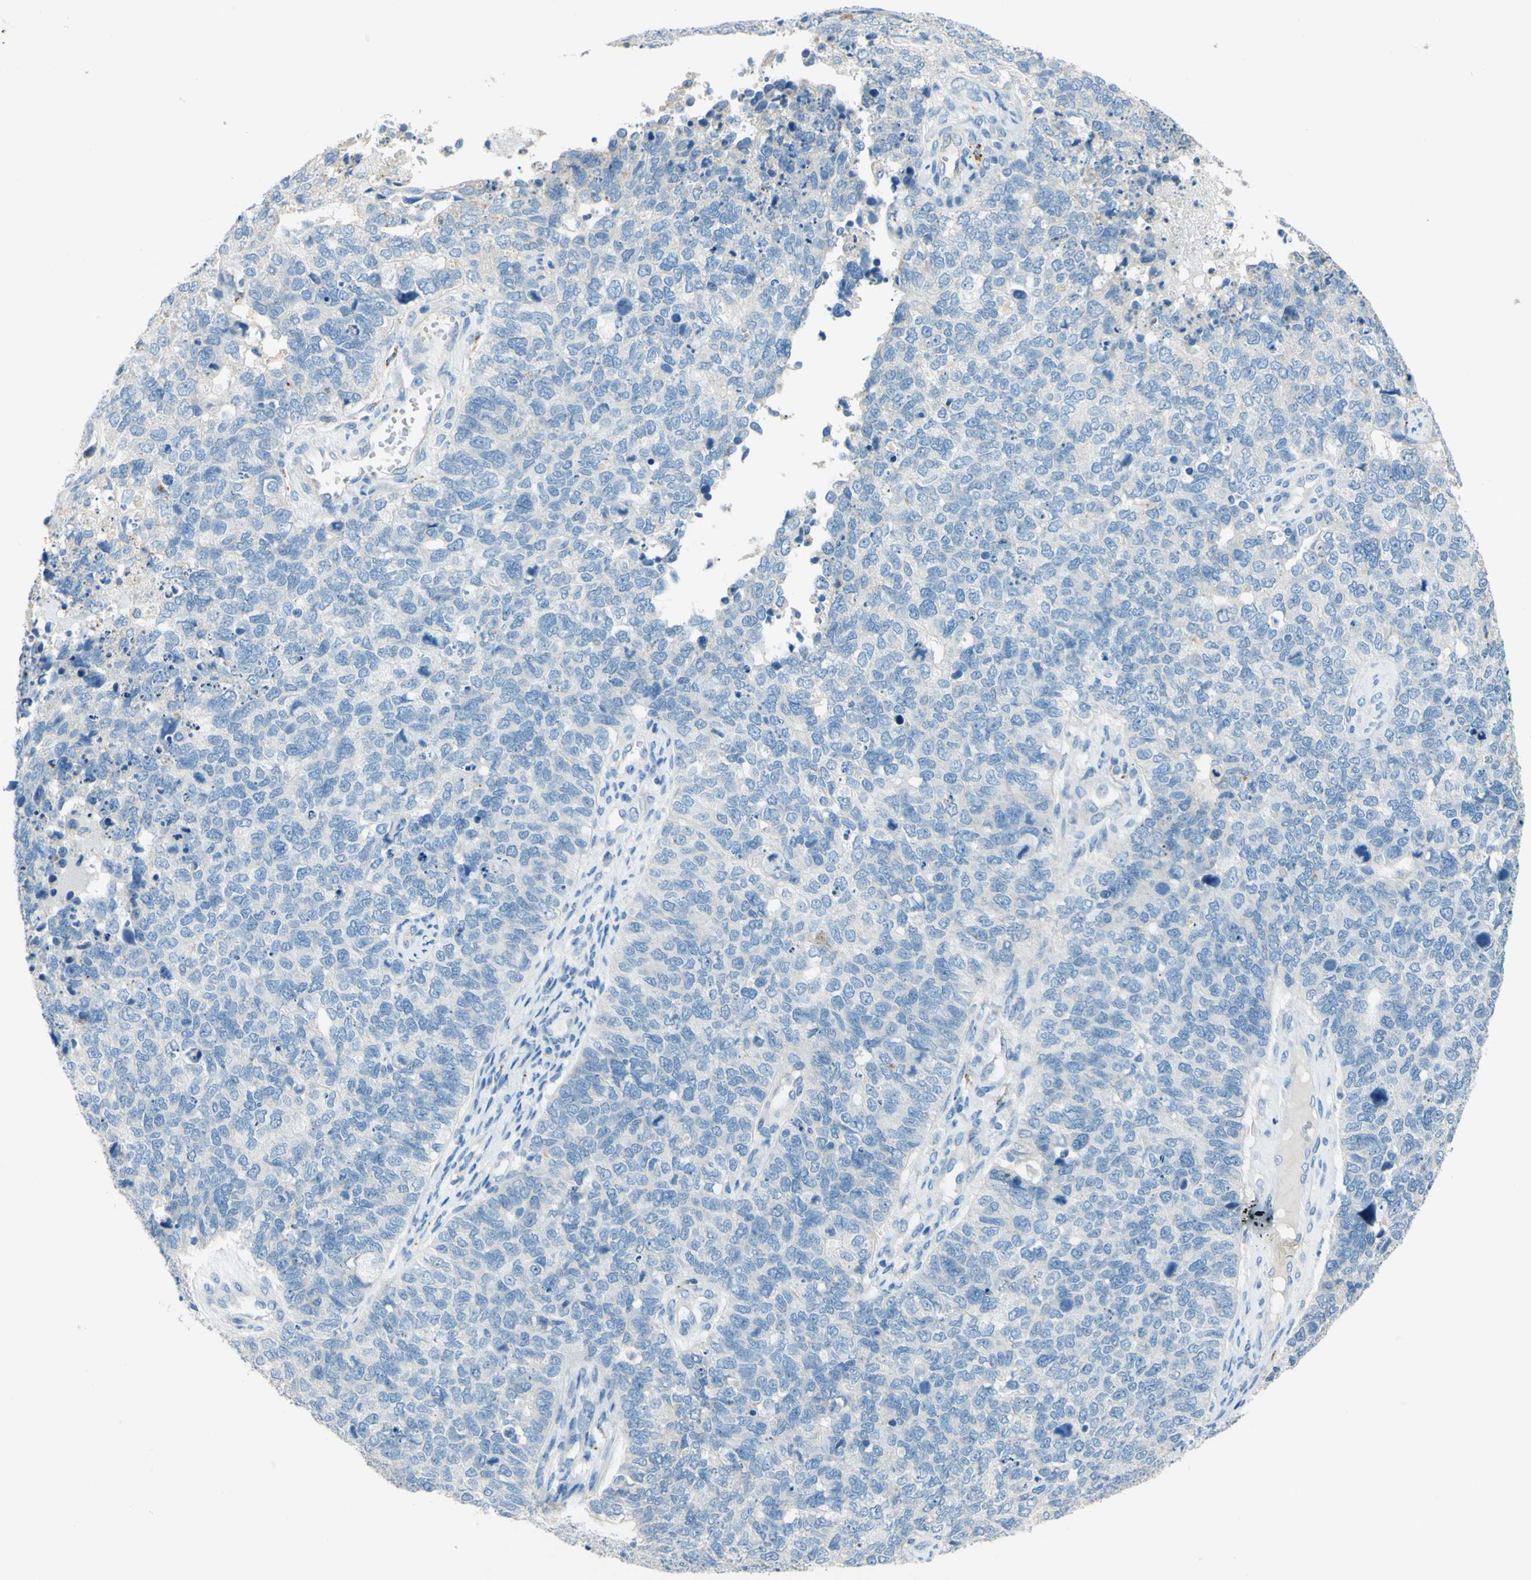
{"staining": {"intensity": "weak", "quantity": "<25%", "location": "cytoplasmic/membranous"}, "tissue": "cervical cancer", "cell_type": "Tumor cells", "image_type": "cancer", "snomed": [{"axis": "morphology", "description": "Squamous cell carcinoma, NOS"}, {"axis": "topography", "description": "Cervix"}], "caption": "Tumor cells are negative for protein expression in human cervical cancer (squamous cell carcinoma).", "gene": "CDH10", "patient": {"sex": "female", "age": 63}}